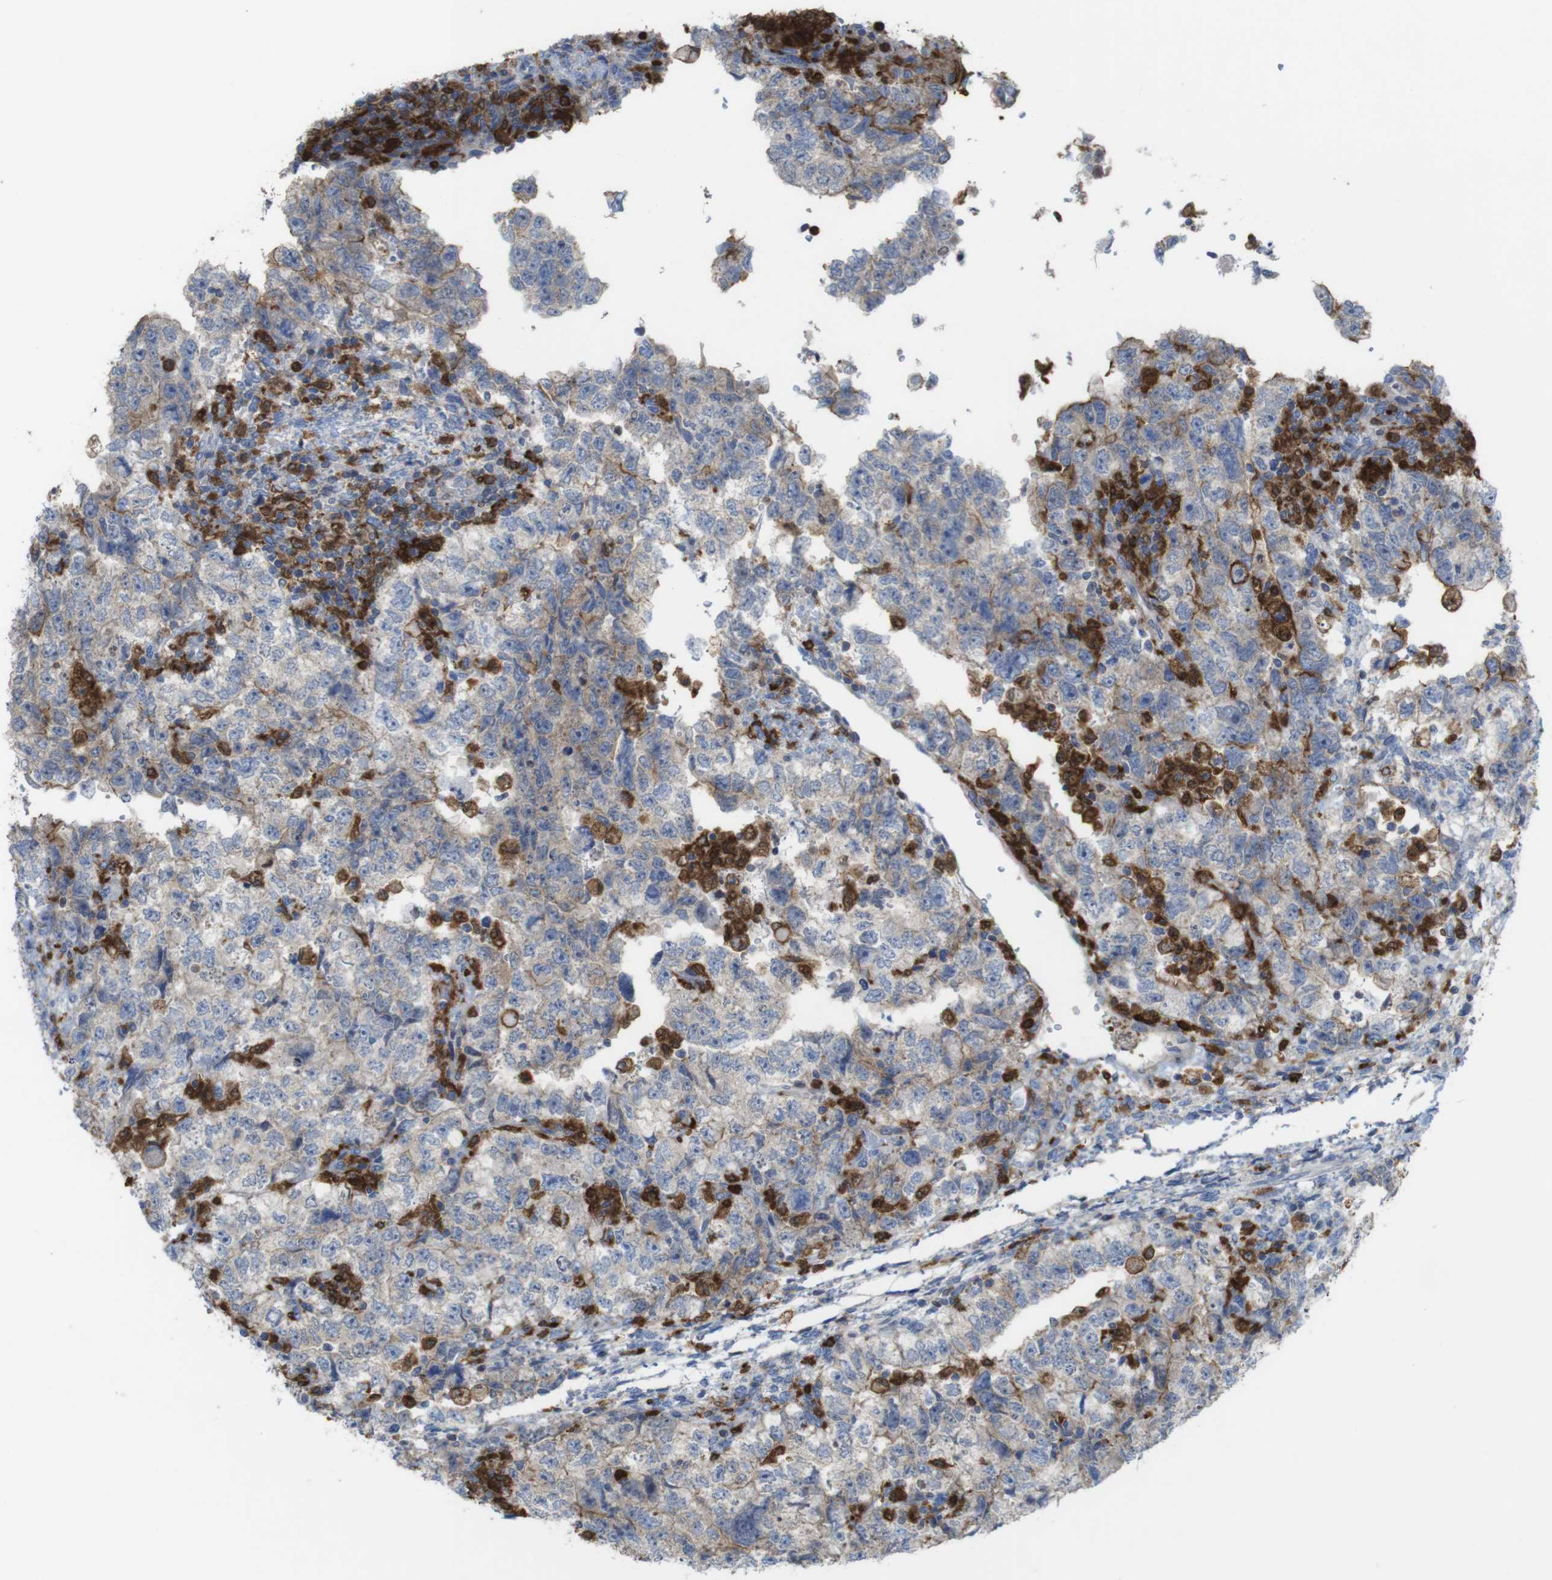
{"staining": {"intensity": "weak", "quantity": "<25%", "location": "cytoplasmic/membranous"}, "tissue": "testis cancer", "cell_type": "Tumor cells", "image_type": "cancer", "snomed": [{"axis": "morphology", "description": "Carcinoma, Embryonal, NOS"}, {"axis": "topography", "description": "Testis"}], "caption": "Tumor cells show no significant protein positivity in embryonal carcinoma (testis).", "gene": "PRKCD", "patient": {"sex": "male", "age": 36}}